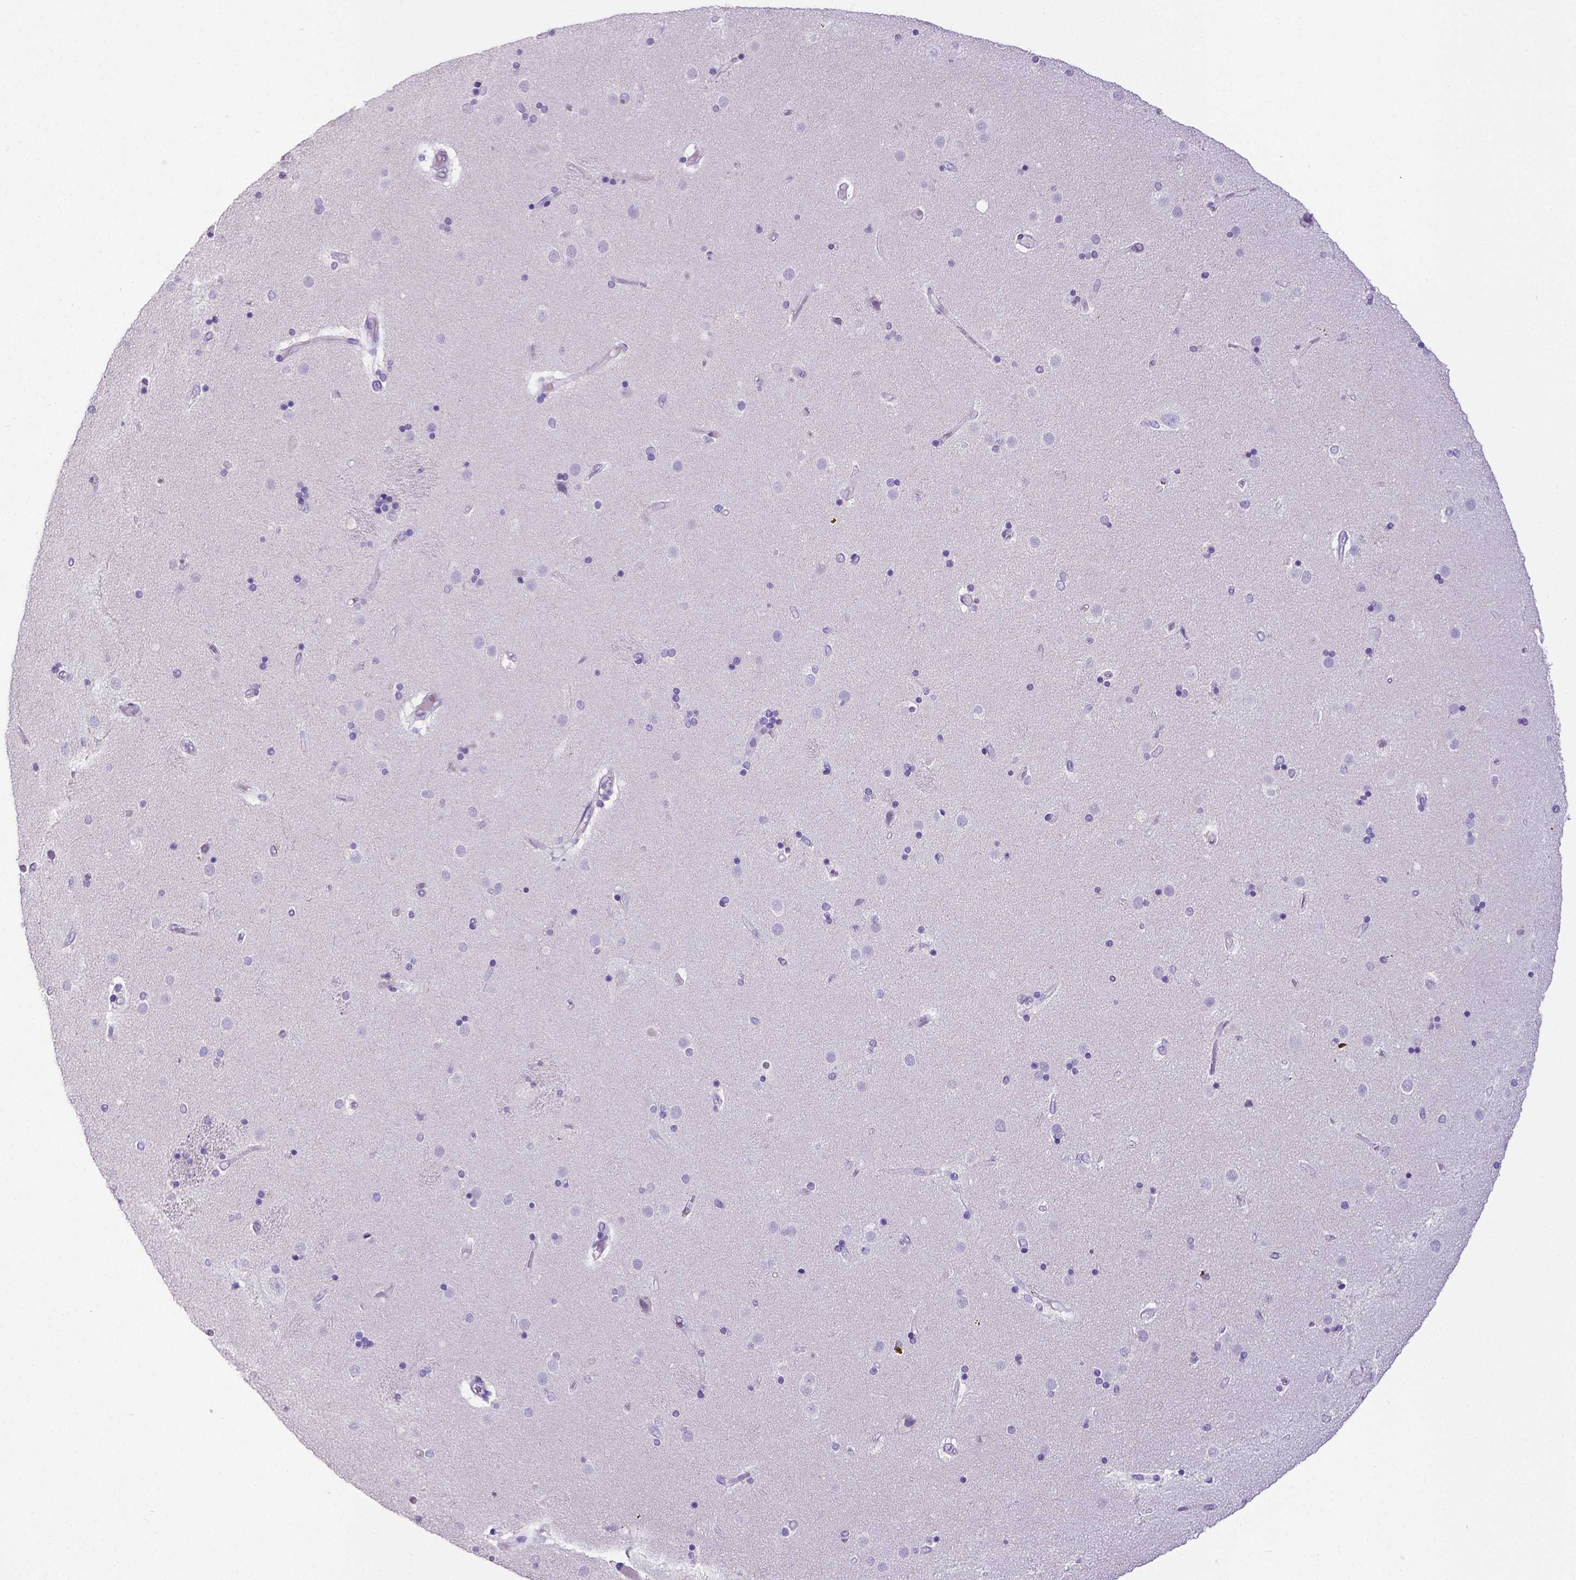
{"staining": {"intensity": "negative", "quantity": "none", "location": "none"}, "tissue": "caudate", "cell_type": "Glial cells", "image_type": "normal", "snomed": [{"axis": "morphology", "description": "Normal tissue, NOS"}, {"axis": "topography", "description": "Lateral ventricle wall"}], "caption": "Glial cells are negative for protein expression in benign human caudate. The staining is performed using DAB brown chromogen with nuclei counter-stained in using hematoxylin.", "gene": "SATB2", "patient": {"sex": "female", "age": 71}}